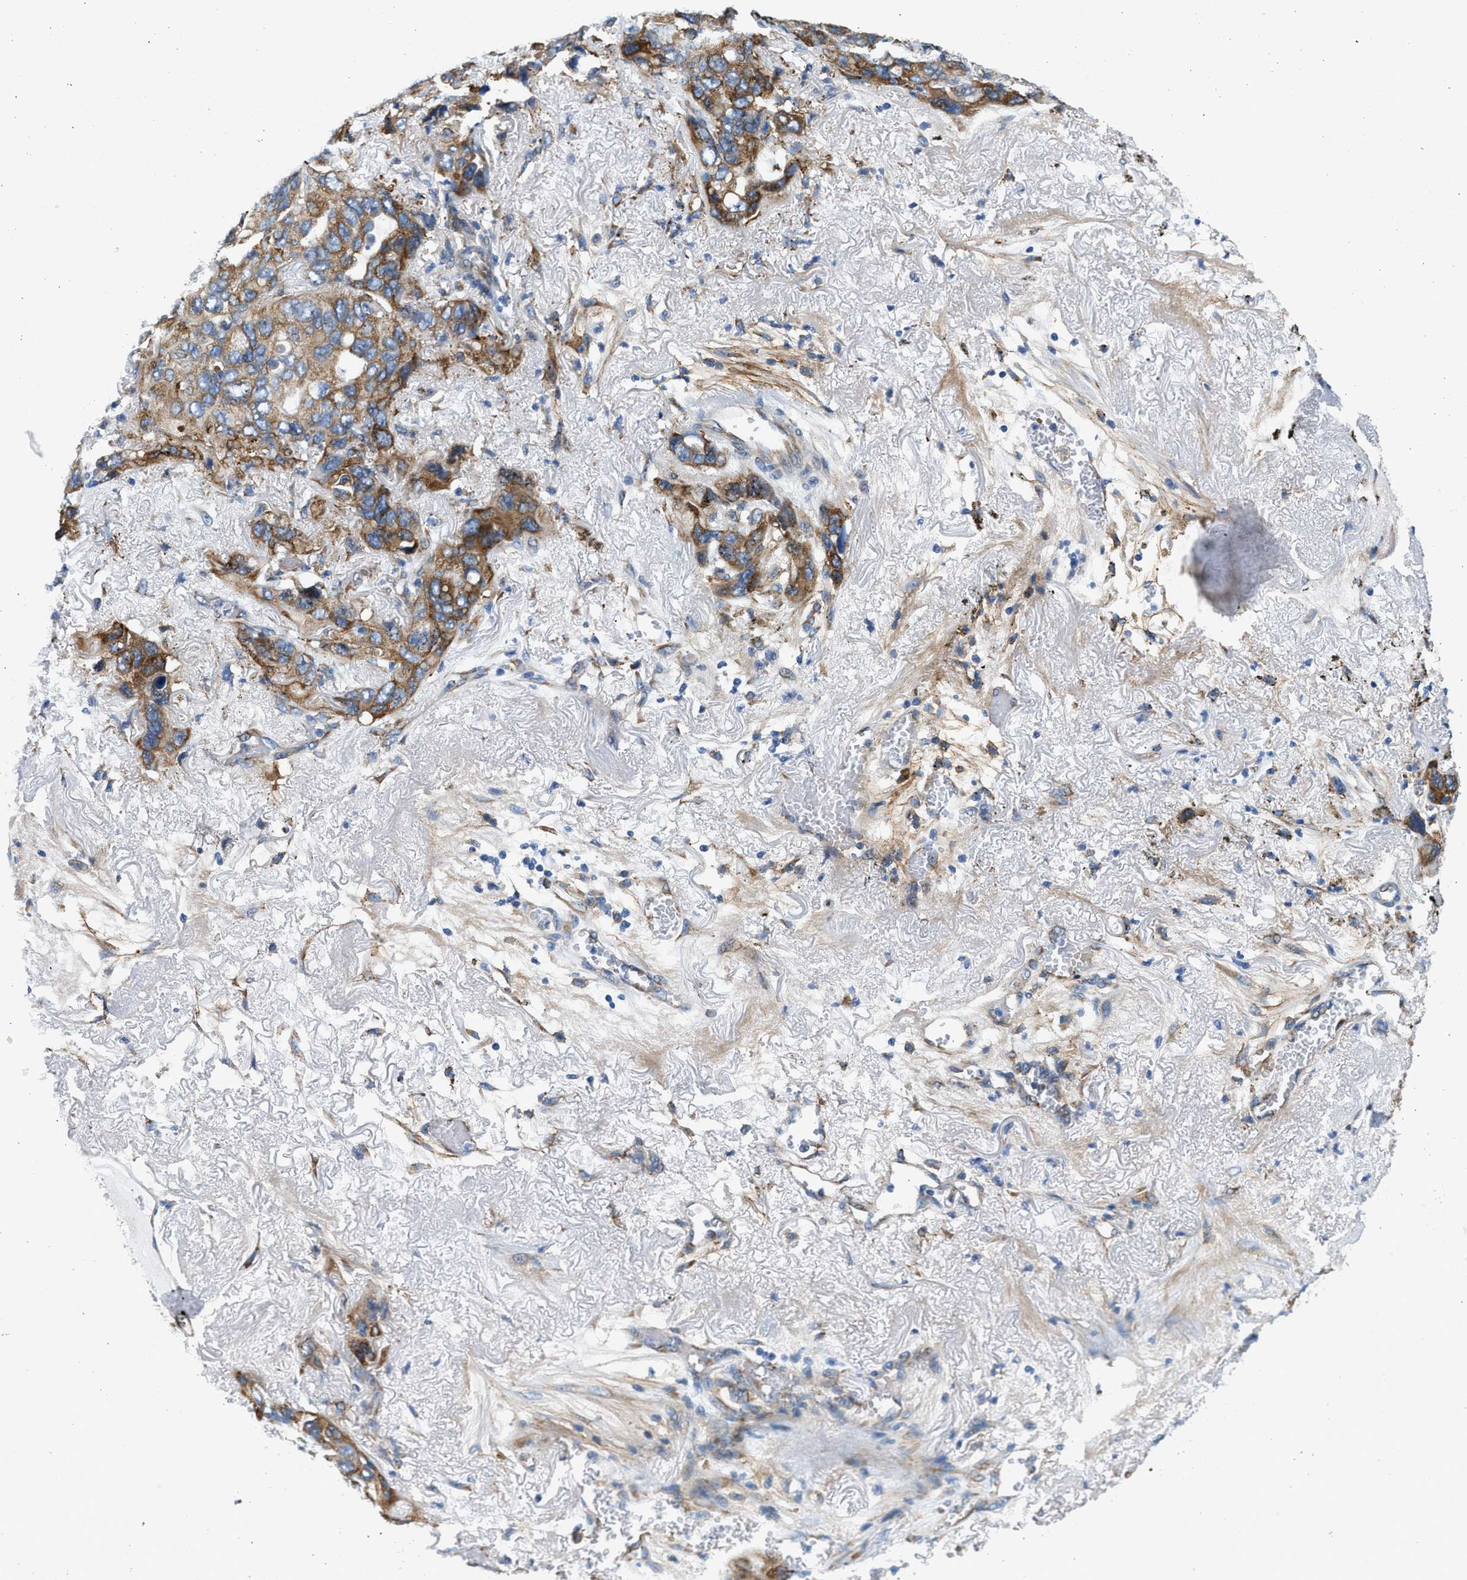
{"staining": {"intensity": "moderate", "quantity": ">75%", "location": "cytoplasmic/membranous"}, "tissue": "lung cancer", "cell_type": "Tumor cells", "image_type": "cancer", "snomed": [{"axis": "morphology", "description": "Squamous cell carcinoma, NOS"}, {"axis": "topography", "description": "Lung"}], "caption": "Human lung squamous cell carcinoma stained with a protein marker displays moderate staining in tumor cells.", "gene": "CNTN6", "patient": {"sex": "female", "age": 73}}